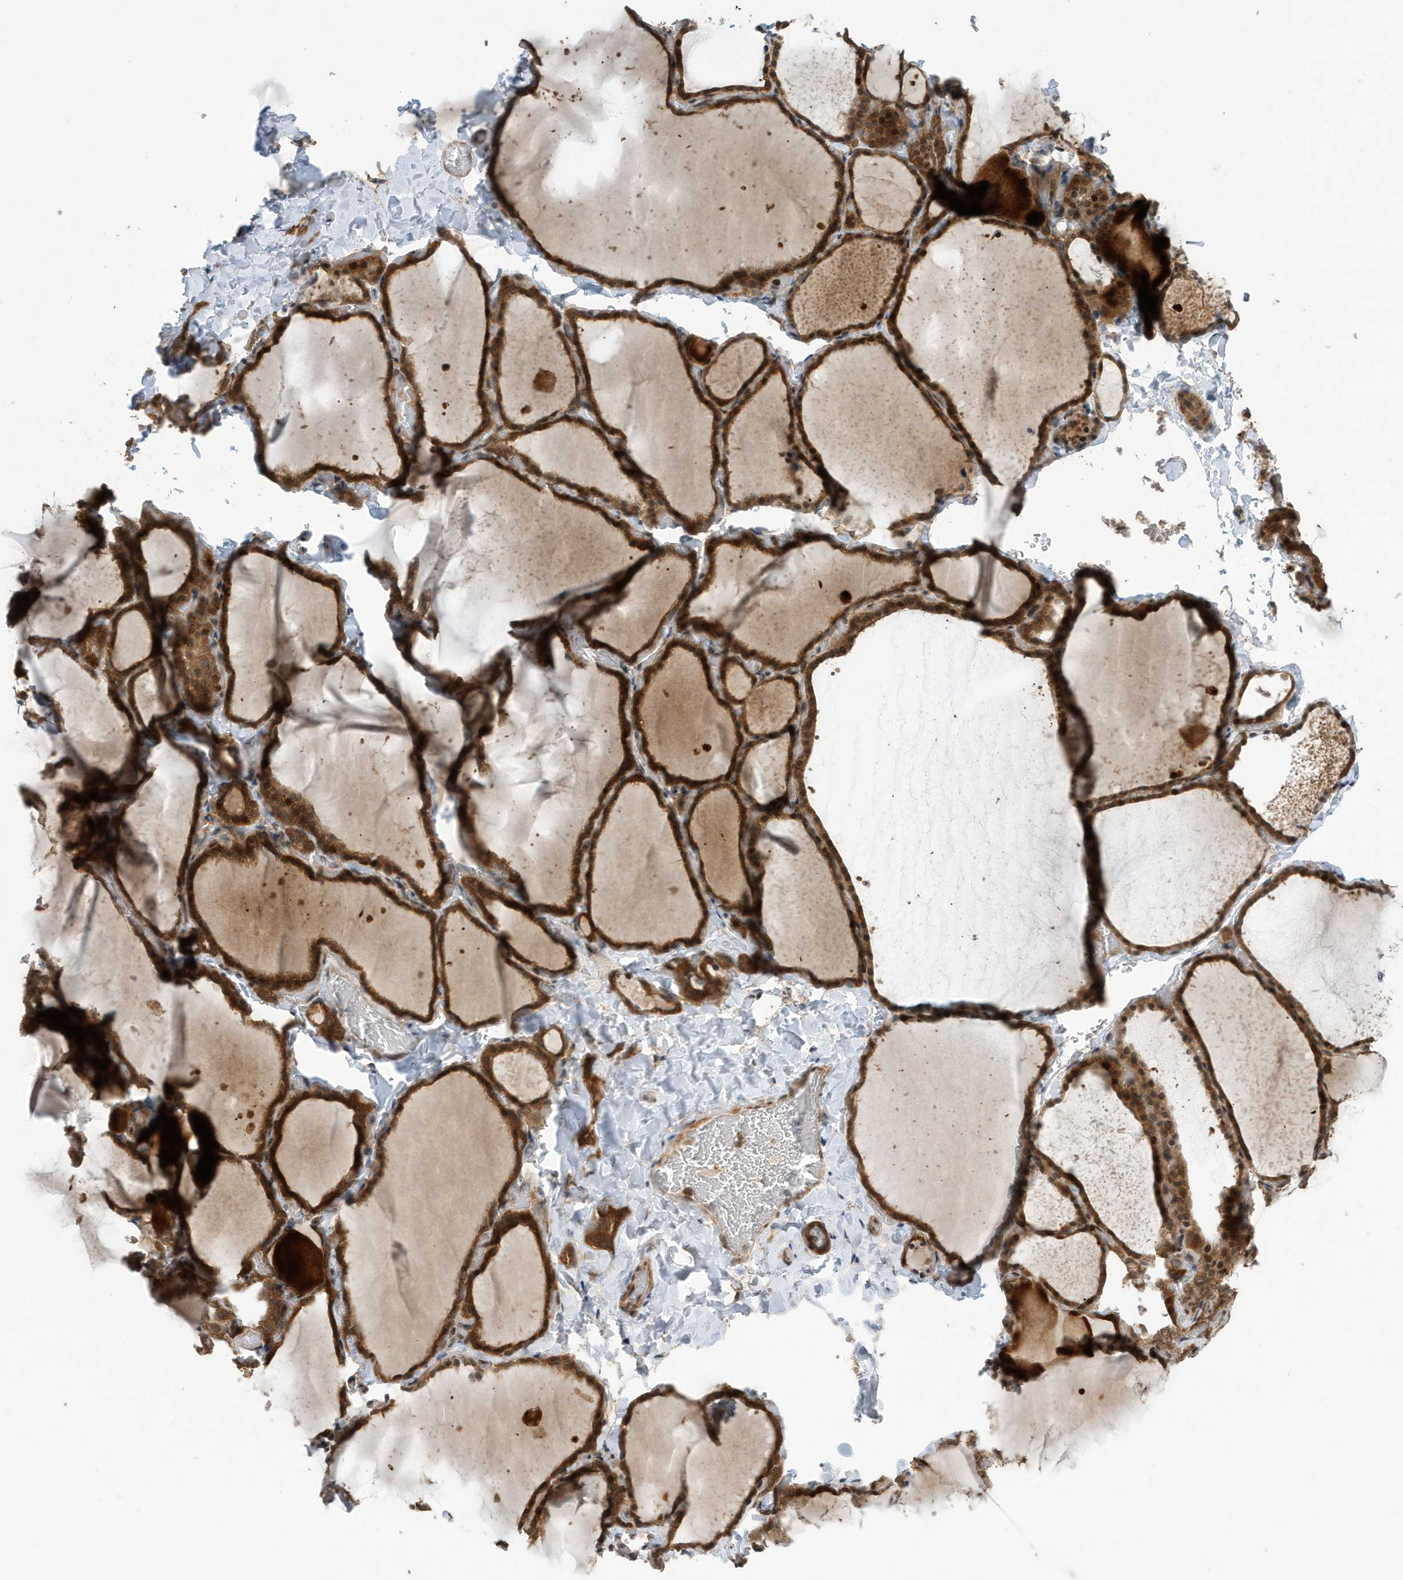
{"staining": {"intensity": "moderate", "quantity": ">75%", "location": "cytoplasmic/membranous,nuclear"}, "tissue": "thyroid gland", "cell_type": "Glandular cells", "image_type": "normal", "snomed": [{"axis": "morphology", "description": "Normal tissue, NOS"}, {"axis": "topography", "description": "Thyroid gland"}], "caption": "Glandular cells reveal medium levels of moderate cytoplasmic/membranous,nuclear expression in approximately >75% of cells in unremarkable human thyroid gland.", "gene": "UBQLN1", "patient": {"sex": "female", "age": 22}}